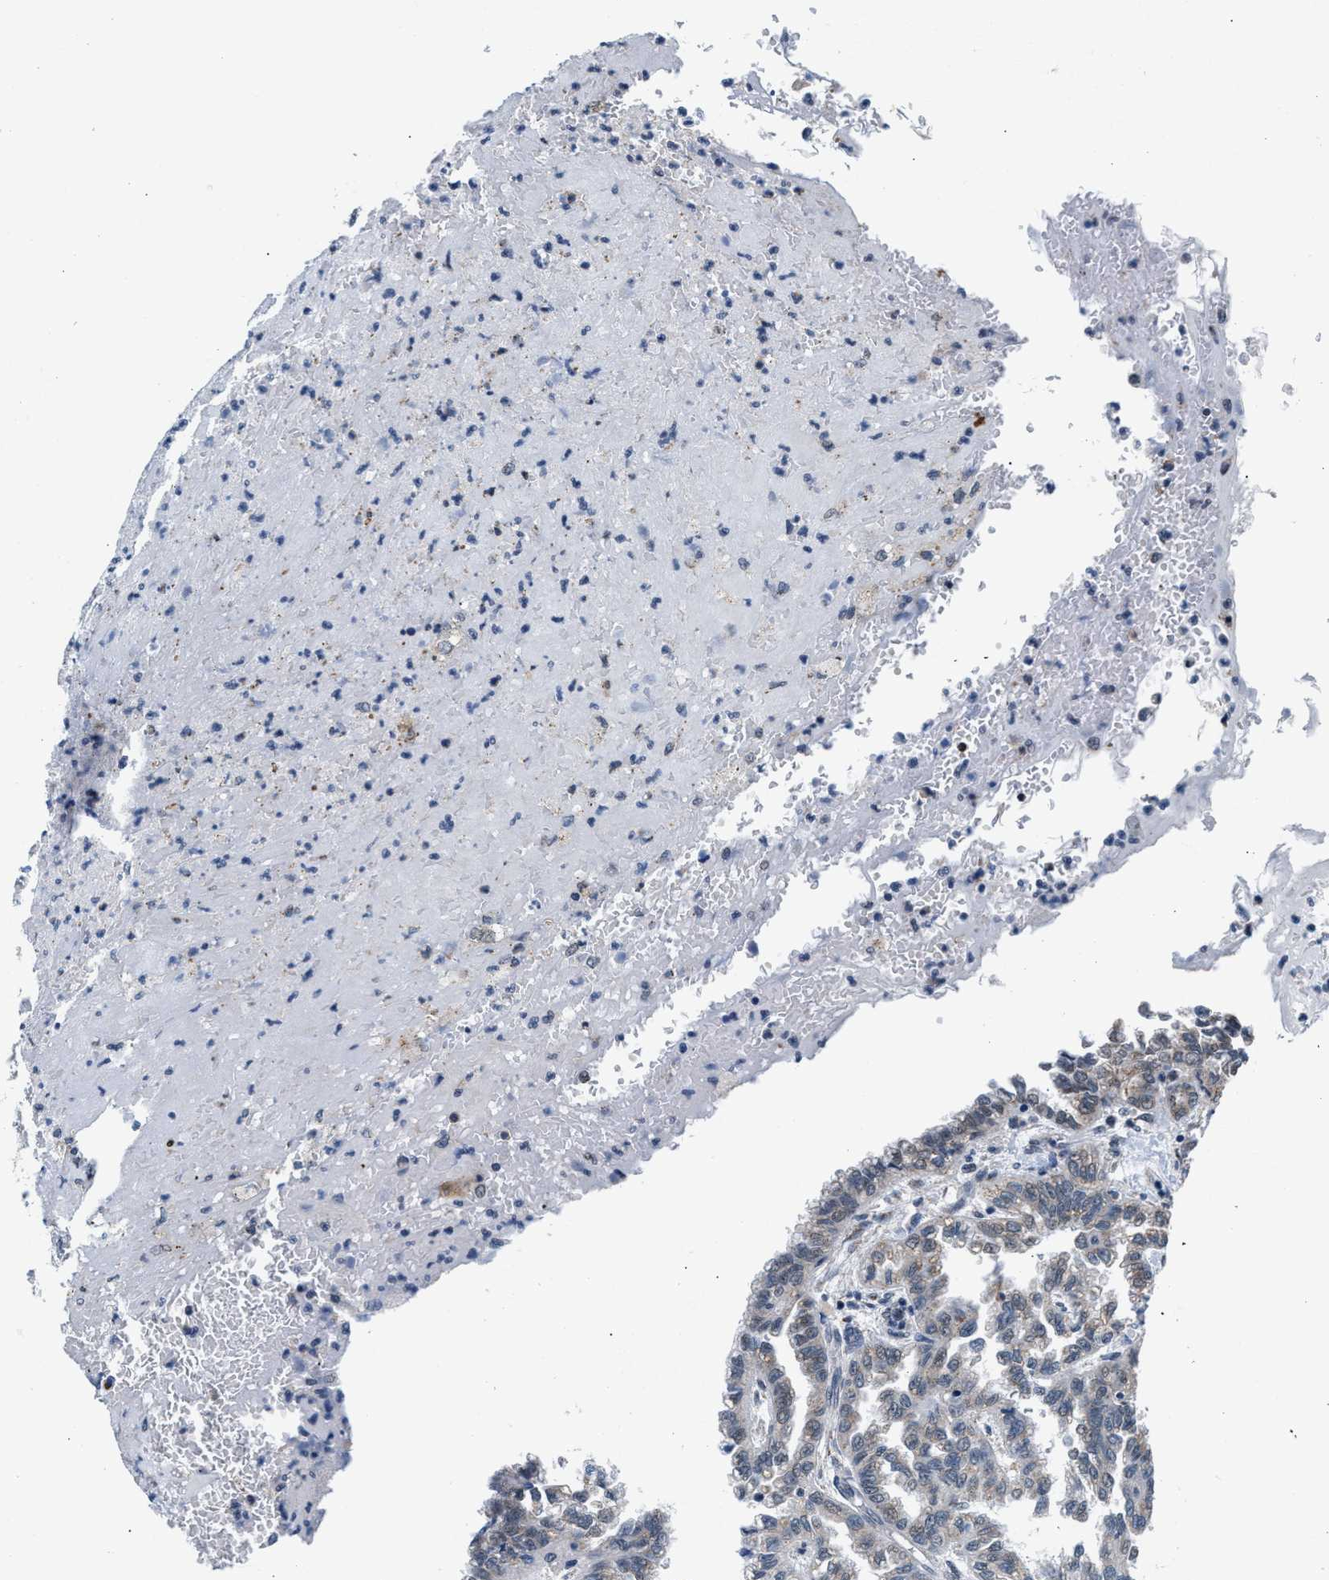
{"staining": {"intensity": "negative", "quantity": "none", "location": "none"}, "tissue": "renal cancer", "cell_type": "Tumor cells", "image_type": "cancer", "snomed": [{"axis": "morphology", "description": "Inflammation, NOS"}, {"axis": "morphology", "description": "Adenocarcinoma, NOS"}, {"axis": "topography", "description": "Kidney"}], "caption": "High power microscopy histopathology image of an immunohistochemistry image of renal cancer, revealing no significant staining in tumor cells. Brightfield microscopy of immunohistochemistry stained with DAB (3,3'-diaminobenzidine) (brown) and hematoxylin (blue), captured at high magnification.", "gene": "KCNMB2", "patient": {"sex": "male", "age": 68}}